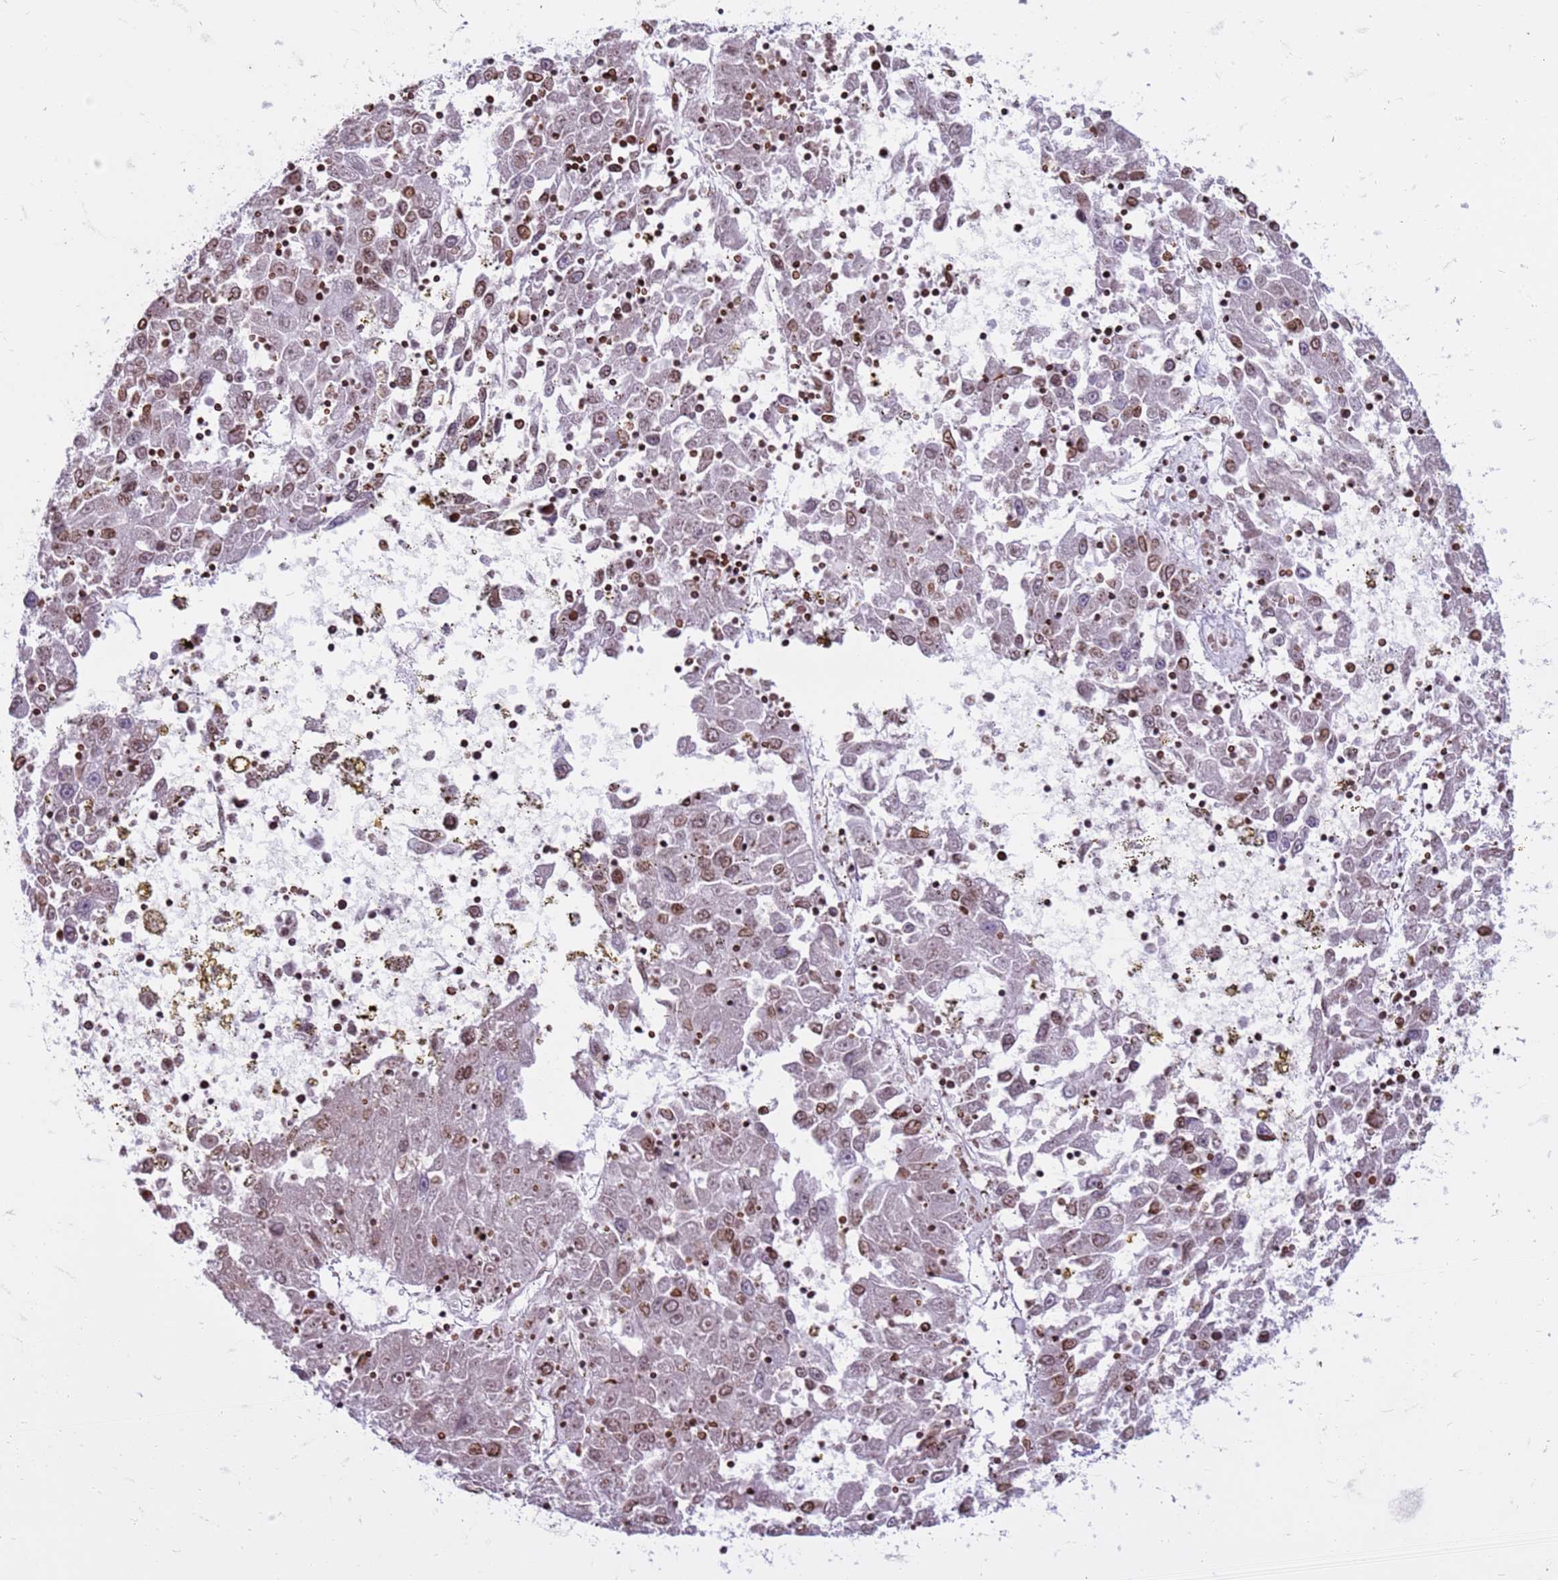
{"staining": {"intensity": "moderate", "quantity": "<25%", "location": "cytoplasmic/membranous,nuclear"}, "tissue": "liver cancer", "cell_type": "Tumor cells", "image_type": "cancer", "snomed": [{"axis": "morphology", "description": "Carcinoma, Hepatocellular, NOS"}, {"axis": "topography", "description": "Liver"}], "caption": "This is an image of immunohistochemistry staining of liver hepatocellular carcinoma, which shows moderate positivity in the cytoplasmic/membranous and nuclear of tumor cells.", "gene": "METTL25B", "patient": {"sex": "male", "age": 49}}